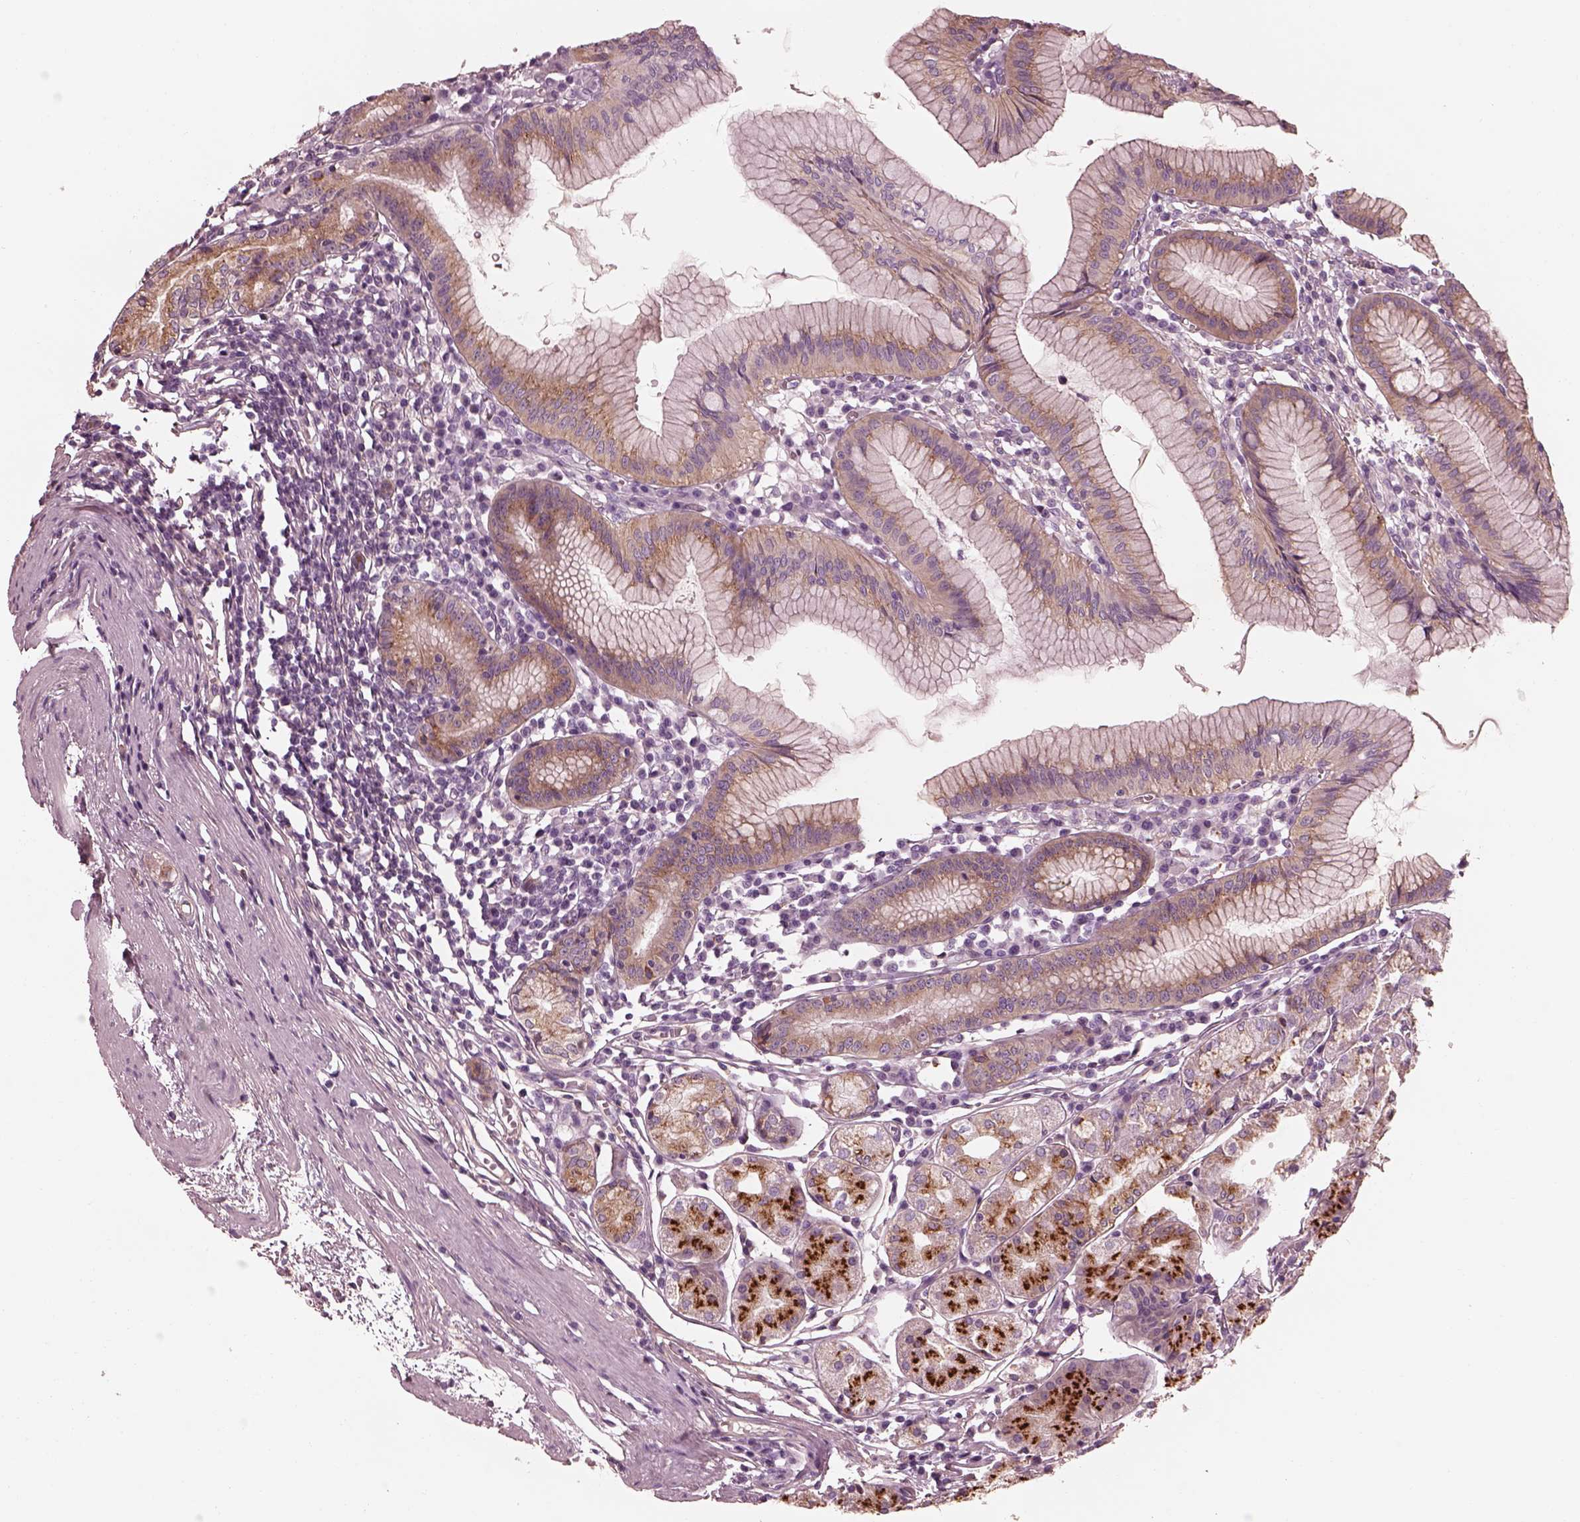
{"staining": {"intensity": "strong", "quantity": "25%-75%", "location": "cytoplasmic/membranous"}, "tissue": "stomach", "cell_type": "Glandular cells", "image_type": "normal", "snomed": [{"axis": "morphology", "description": "Normal tissue, NOS"}, {"axis": "topography", "description": "Stomach"}], "caption": "Protein staining displays strong cytoplasmic/membranous staining in about 25%-75% of glandular cells in unremarkable stomach.", "gene": "ELAPOR1", "patient": {"sex": "male", "age": 55}}